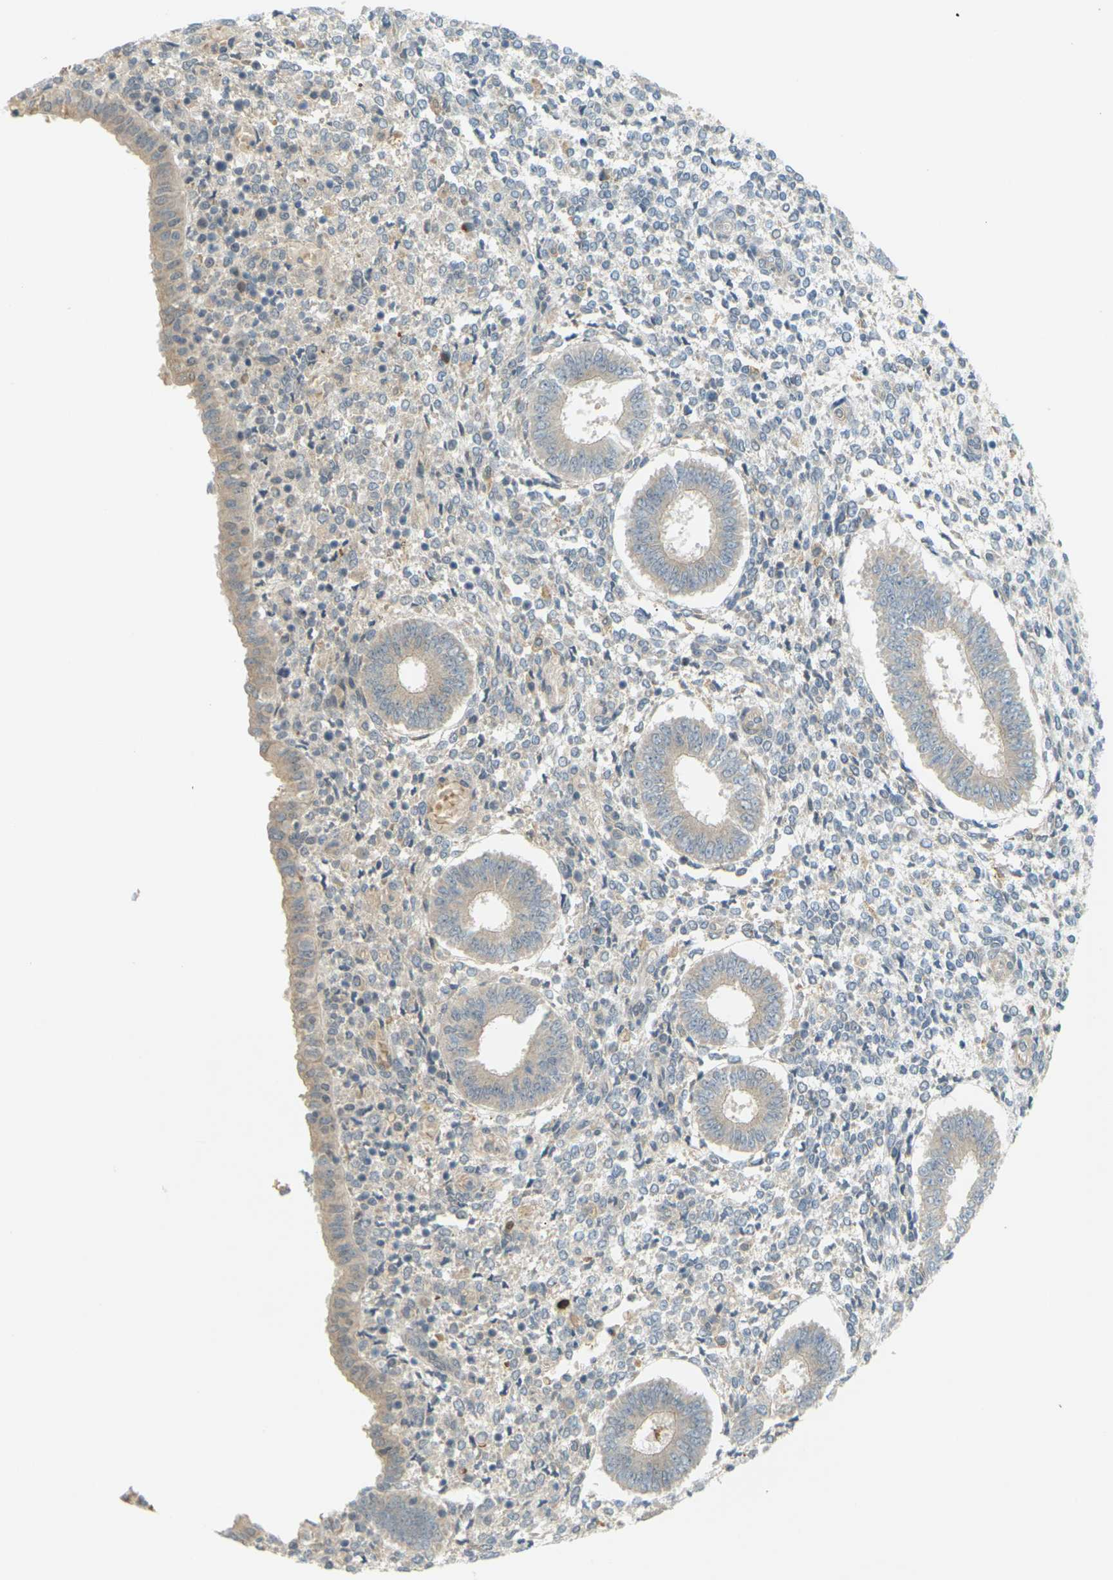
{"staining": {"intensity": "weak", "quantity": "25%-75%", "location": "cytoplasmic/membranous"}, "tissue": "endometrium", "cell_type": "Cells in endometrial stroma", "image_type": "normal", "snomed": [{"axis": "morphology", "description": "Normal tissue, NOS"}, {"axis": "topography", "description": "Endometrium"}], "caption": "Normal endometrium was stained to show a protein in brown. There is low levels of weak cytoplasmic/membranous staining in approximately 25%-75% of cells in endometrial stroma. The protein of interest is stained brown, and the nuclei are stained in blue (DAB (3,3'-diaminobenzidine) IHC with brightfield microscopy, high magnification).", "gene": "SOCS6", "patient": {"sex": "female", "age": 35}}